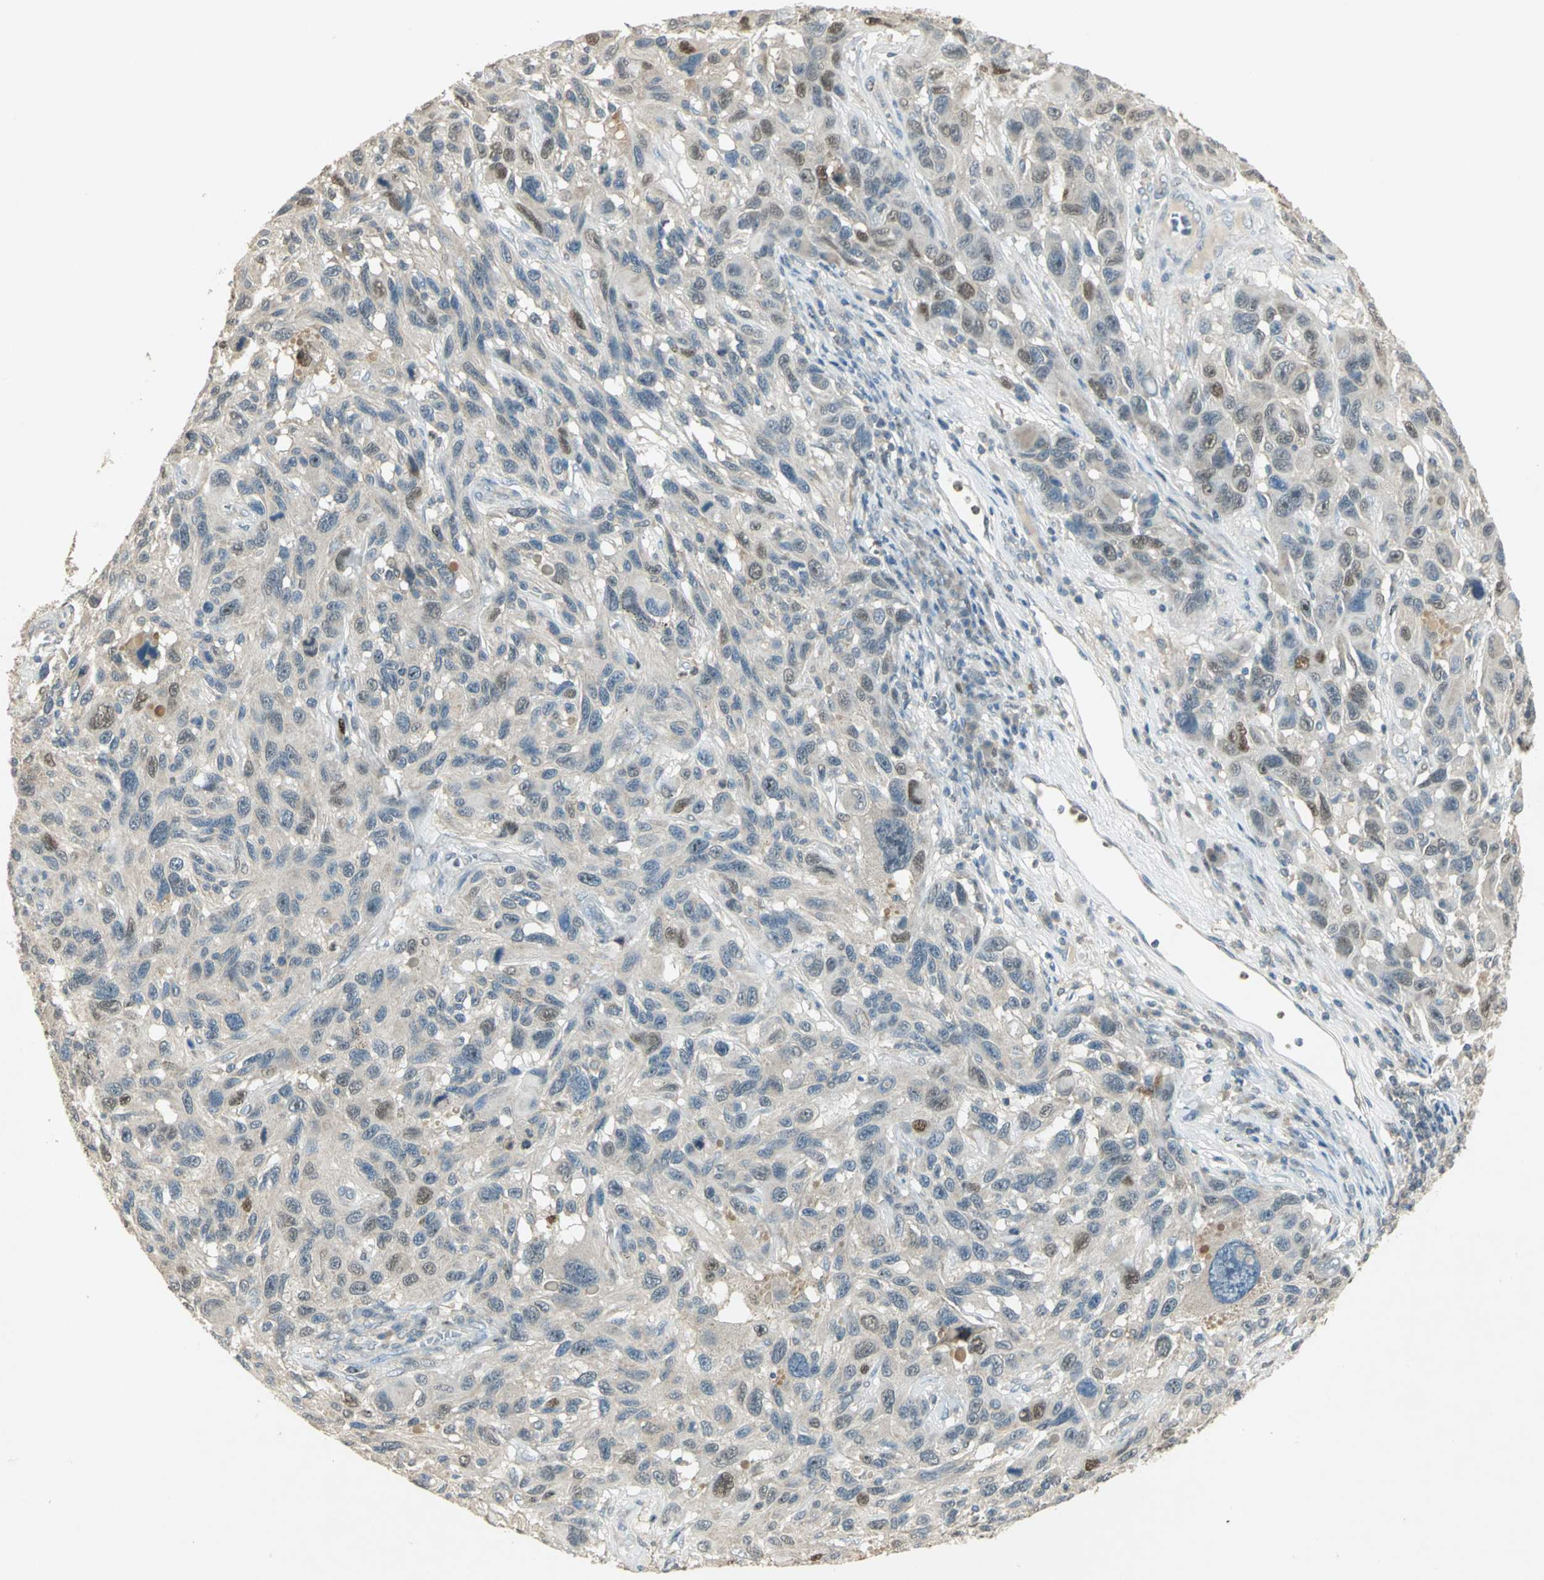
{"staining": {"intensity": "moderate", "quantity": "<25%", "location": "nuclear"}, "tissue": "melanoma", "cell_type": "Tumor cells", "image_type": "cancer", "snomed": [{"axis": "morphology", "description": "Malignant melanoma, NOS"}, {"axis": "topography", "description": "Skin"}], "caption": "There is low levels of moderate nuclear positivity in tumor cells of malignant melanoma, as demonstrated by immunohistochemical staining (brown color).", "gene": "BIRC2", "patient": {"sex": "male", "age": 53}}